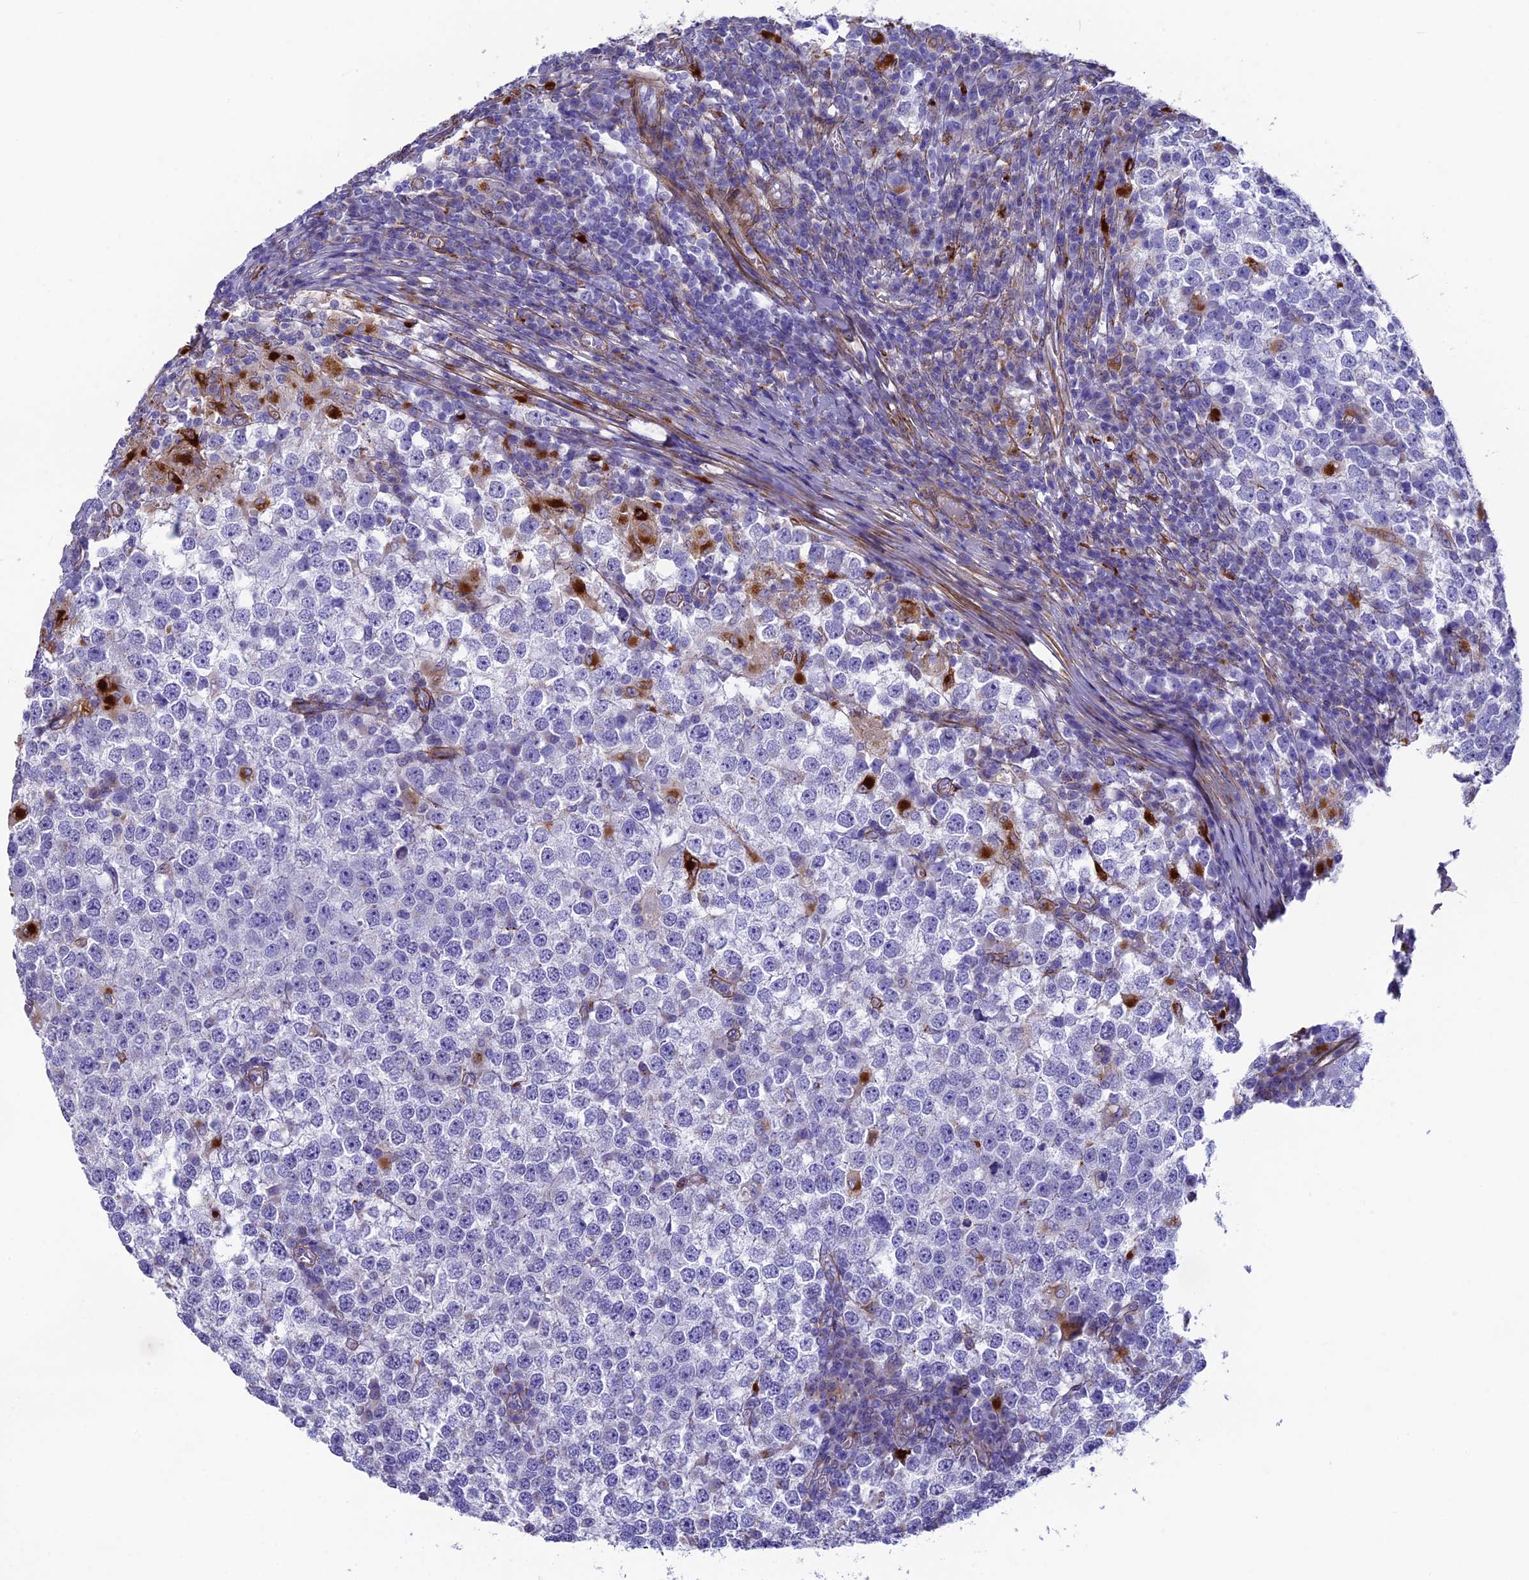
{"staining": {"intensity": "strong", "quantity": "<25%", "location": "cytoplasmic/membranous"}, "tissue": "testis cancer", "cell_type": "Tumor cells", "image_type": "cancer", "snomed": [{"axis": "morphology", "description": "Seminoma, NOS"}, {"axis": "topography", "description": "Testis"}], "caption": "A brown stain highlights strong cytoplasmic/membranous expression of a protein in human testis cancer (seminoma) tumor cells. The staining was performed using DAB (3,3'-diaminobenzidine), with brown indicating positive protein expression. Nuclei are stained blue with hematoxylin.", "gene": "TNS1", "patient": {"sex": "male", "age": 65}}